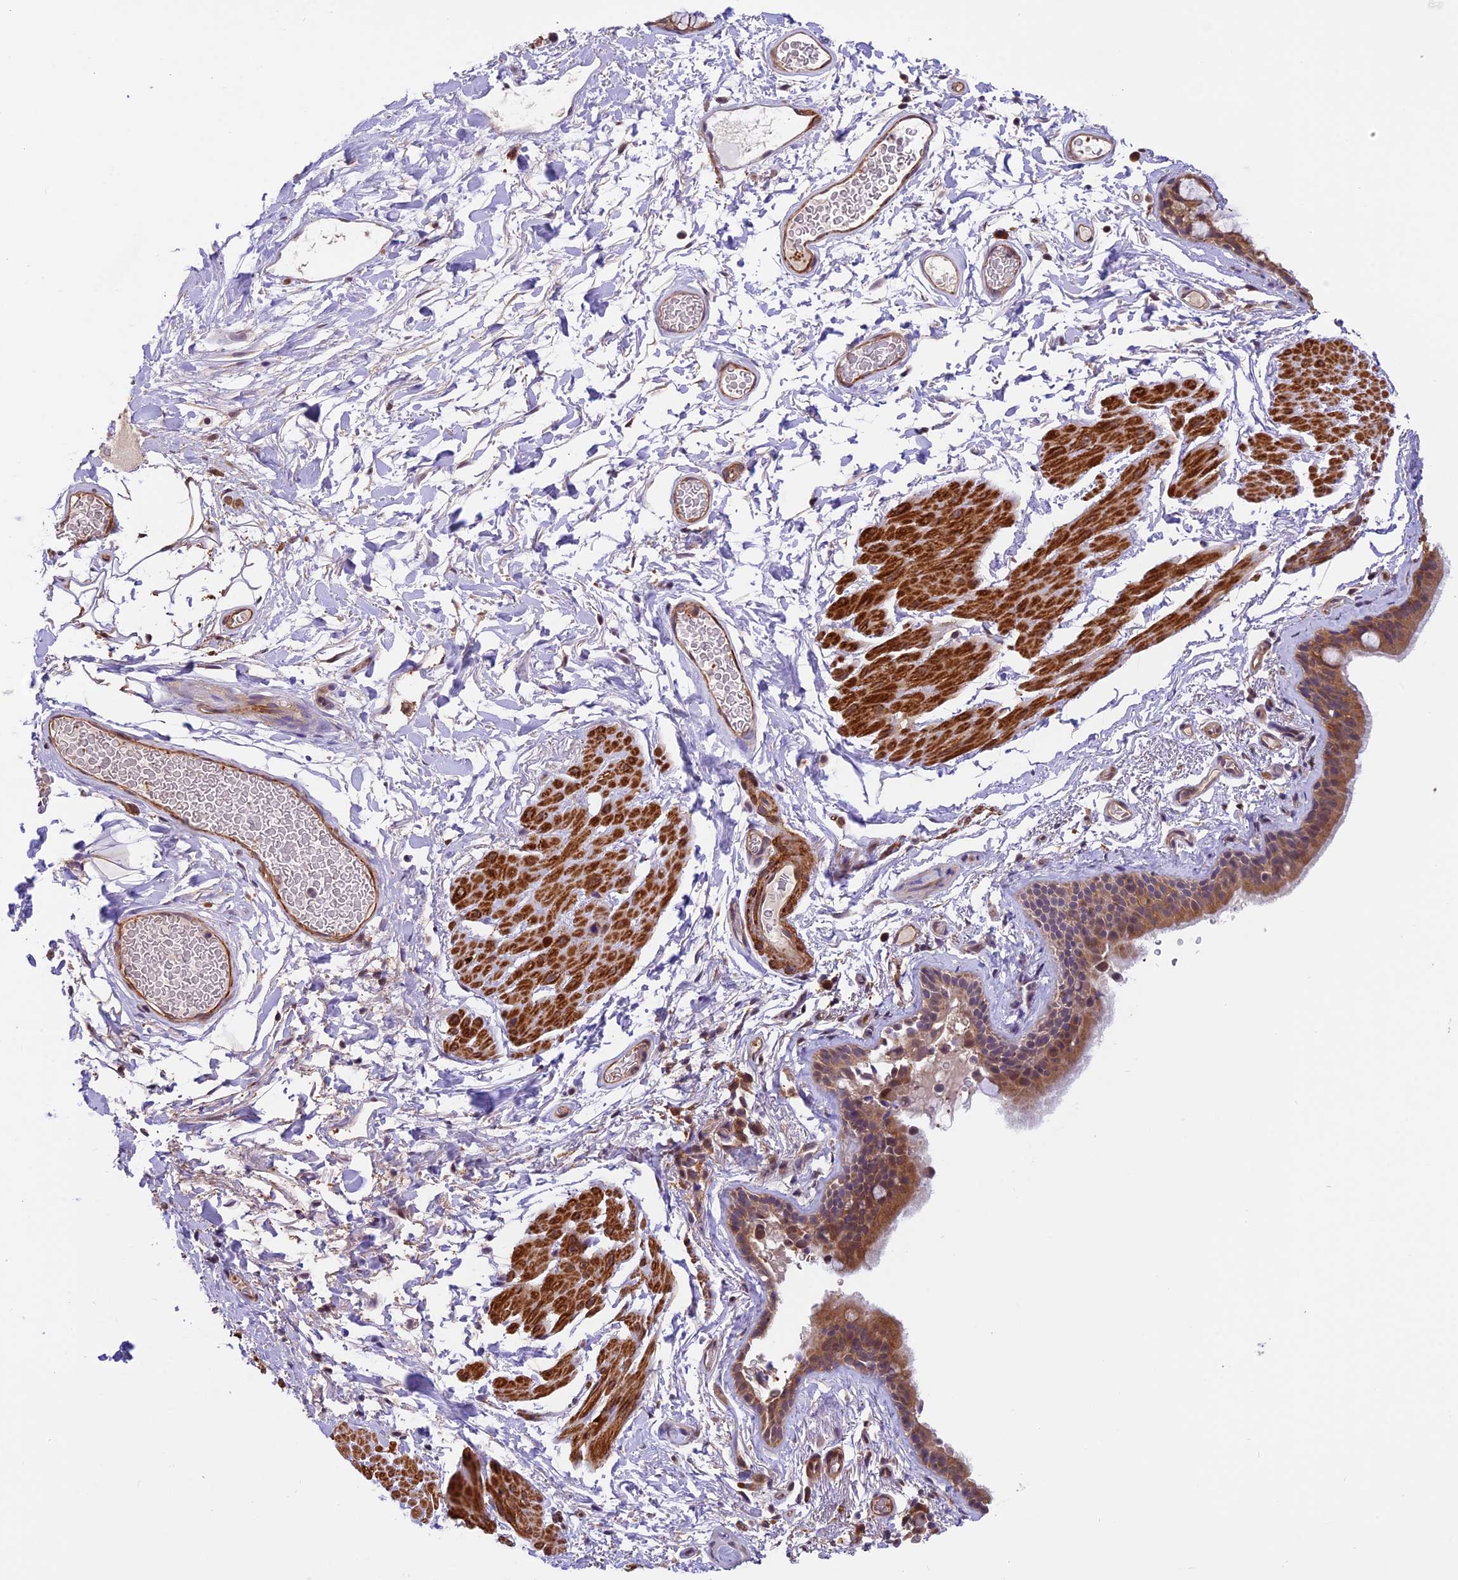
{"staining": {"intensity": "moderate", "quantity": ">75%", "location": "cytoplasmic/membranous"}, "tissue": "bronchus", "cell_type": "Respiratory epithelial cells", "image_type": "normal", "snomed": [{"axis": "morphology", "description": "Normal tissue, NOS"}, {"axis": "topography", "description": "Cartilage tissue"}], "caption": "Protein expression by immunohistochemistry demonstrates moderate cytoplasmic/membranous staining in approximately >75% of respiratory epithelial cells in normal bronchus. Nuclei are stained in blue.", "gene": "PSMB3", "patient": {"sex": "male", "age": 63}}